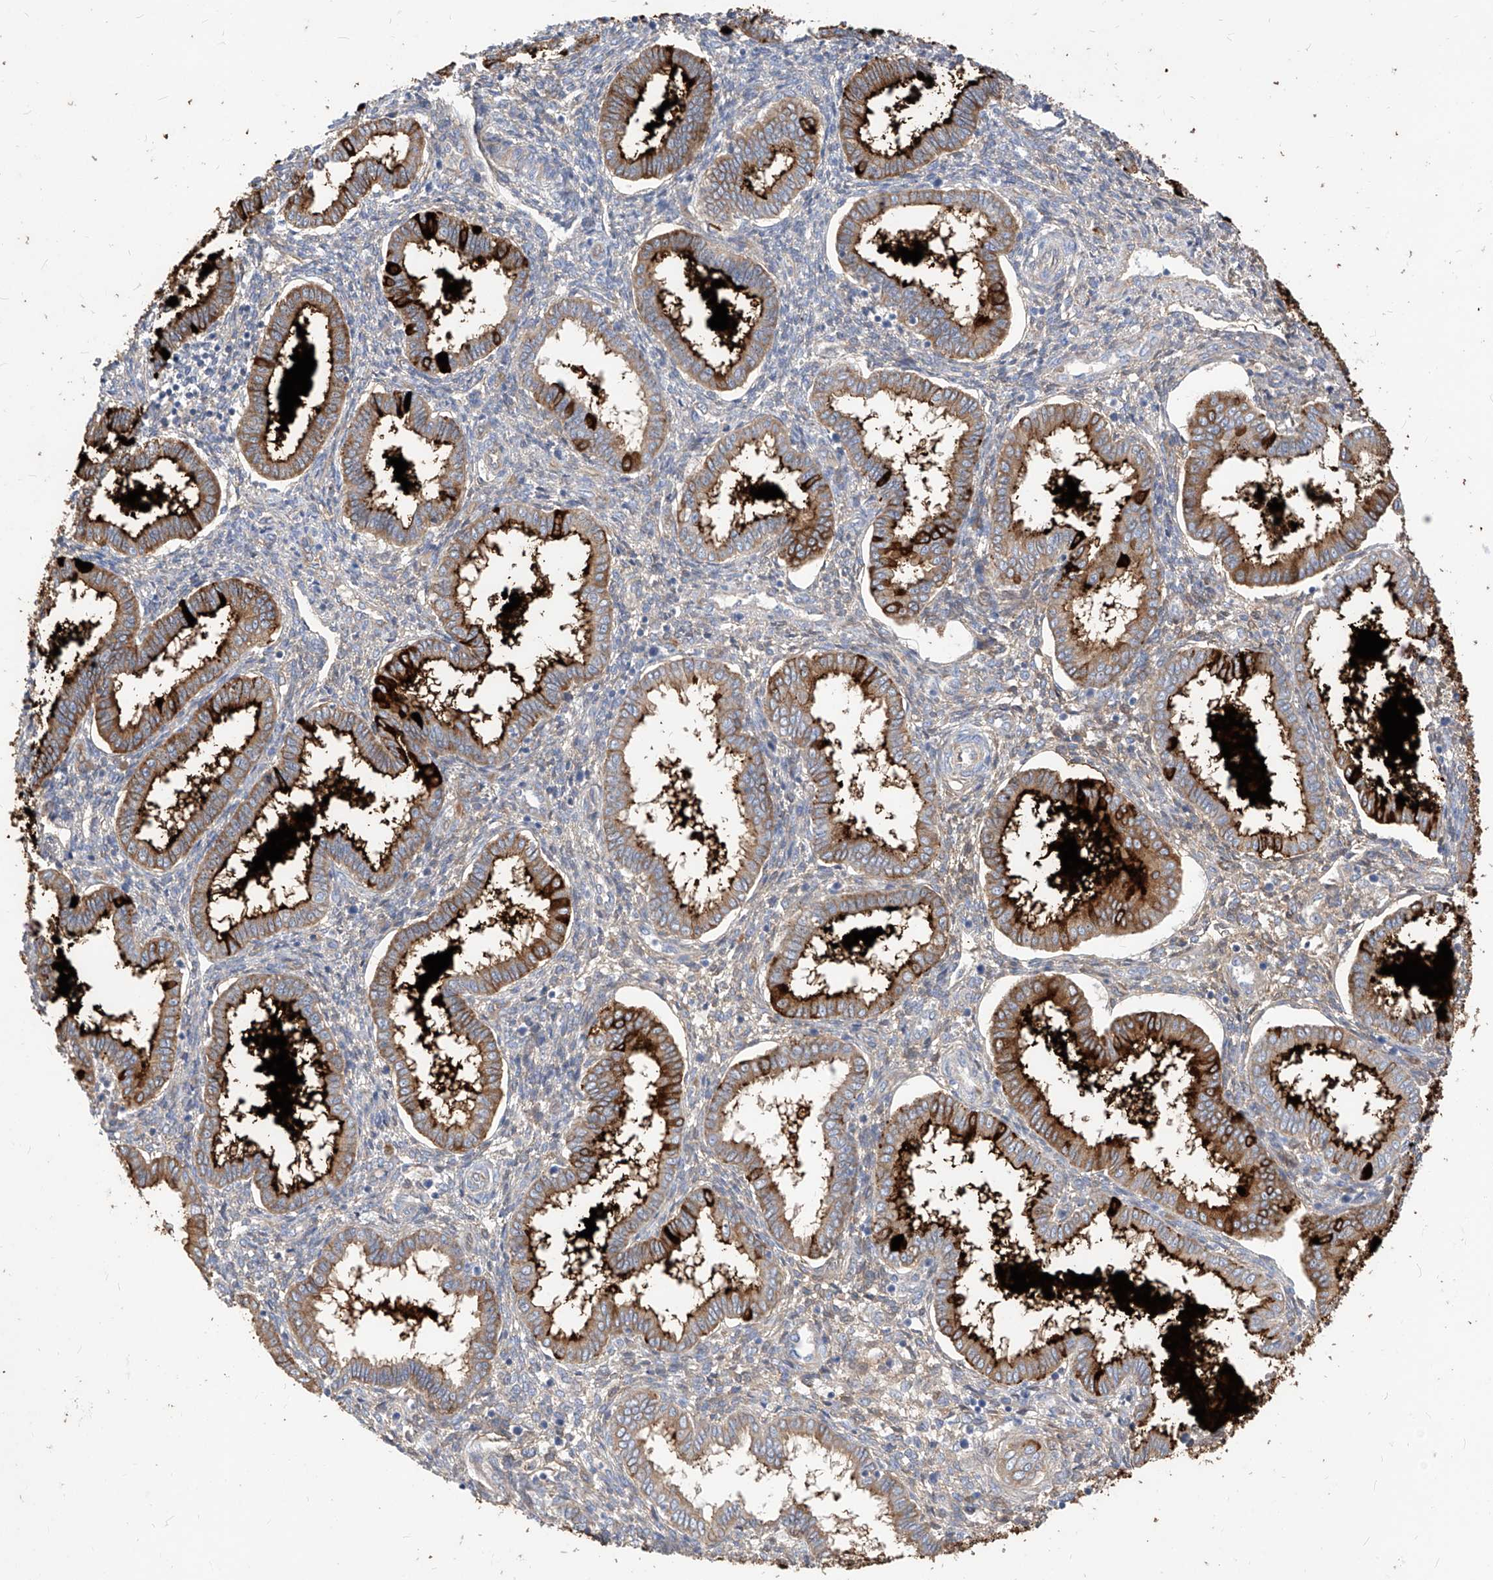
{"staining": {"intensity": "negative", "quantity": "none", "location": "none"}, "tissue": "endometrium", "cell_type": "Cells in endometrial stroma", "image_type": "normal", "snomed": [{"axis": "morphology", "description": "Normal tissue, NOS"}, {"axis": "topography", "description": "Endometrium"}], "caption": "A high-resolution photomicrograph shows IHC staining of normal endometrium, which demonstrates no significant positivity in cells in endometrial stroma.", "gene": "SCGB2A1", "patient": {"sex": "female", "age": 24}}